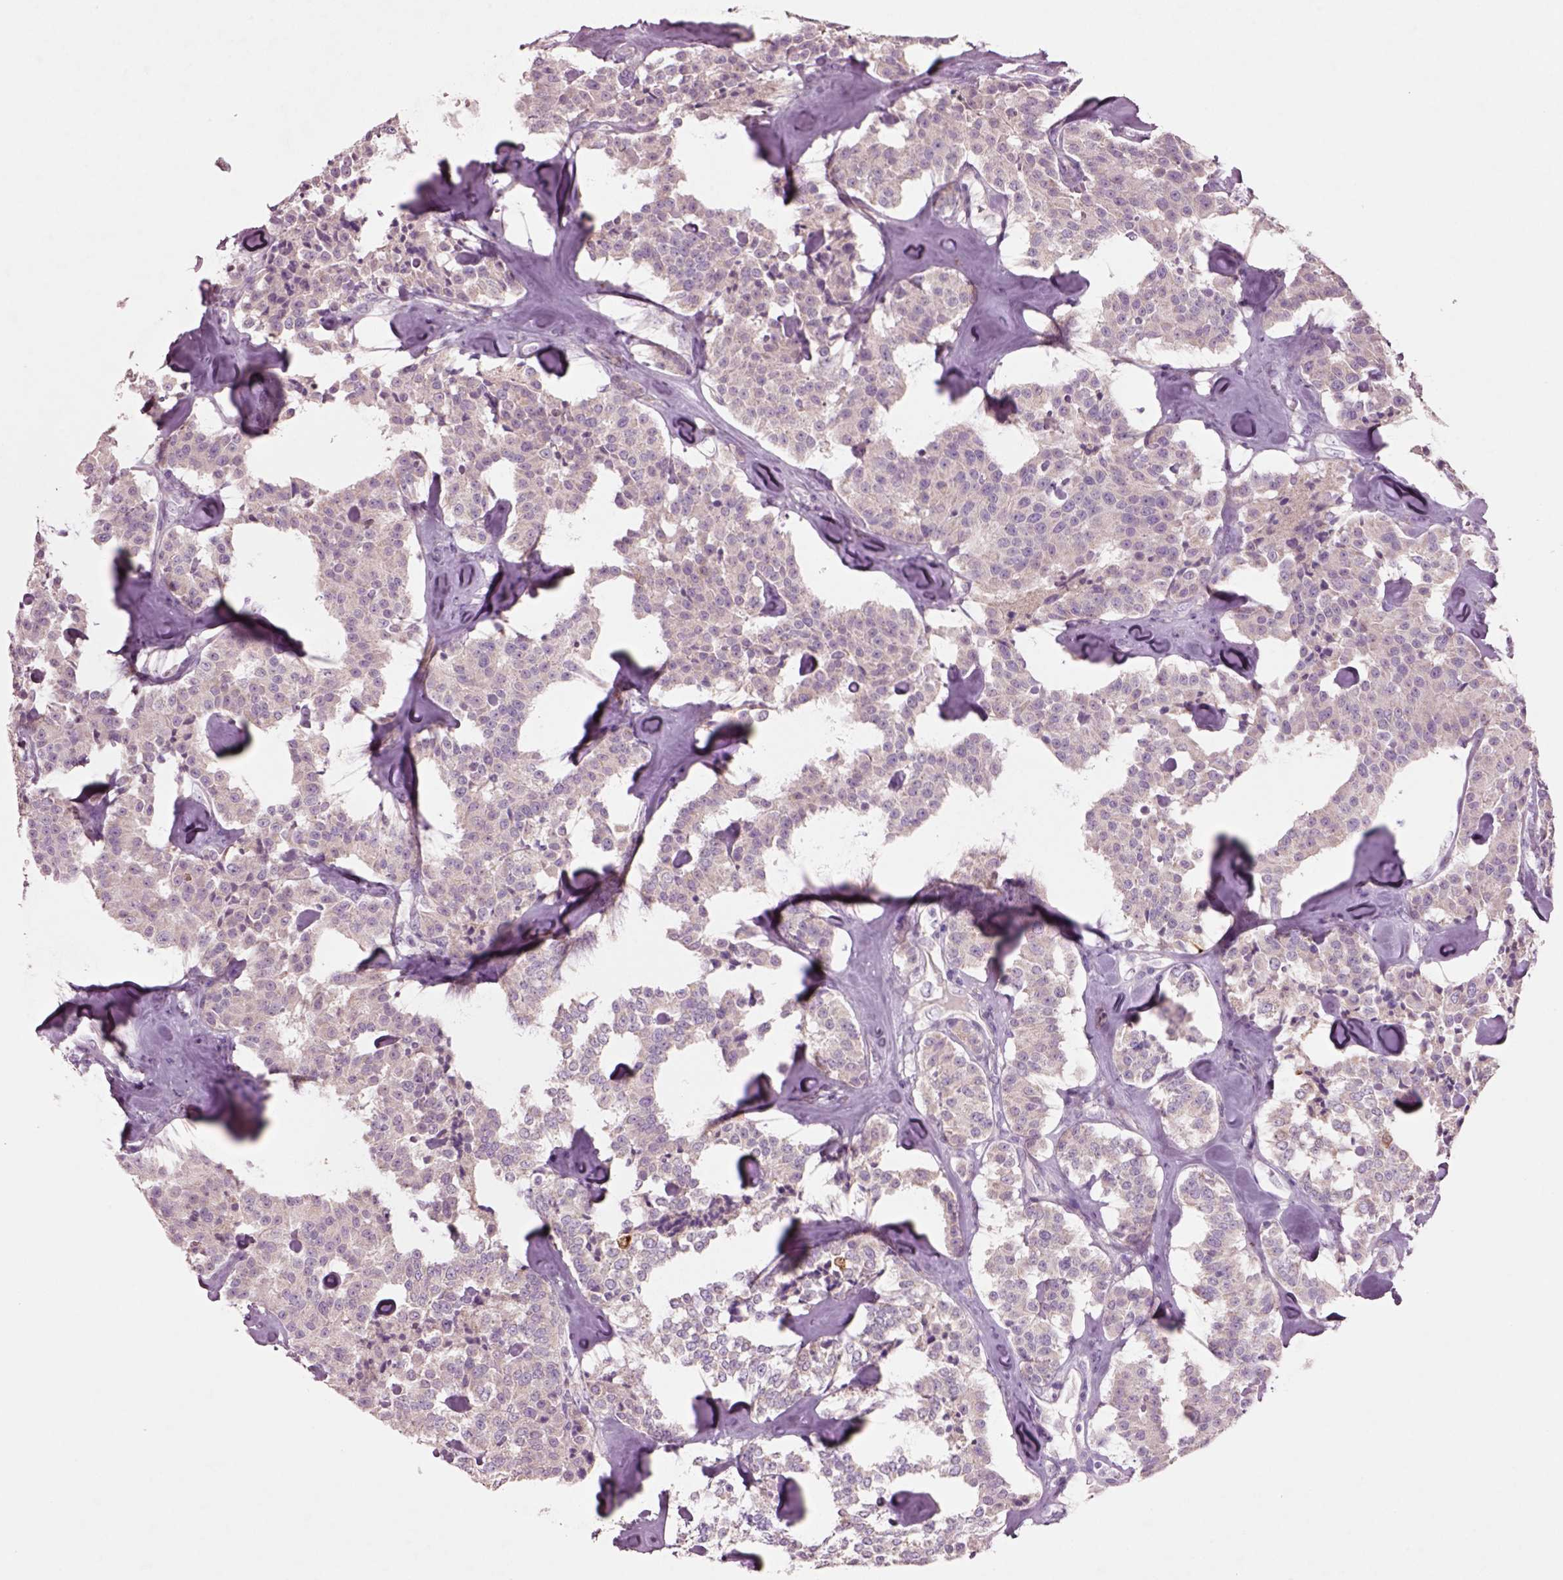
{"staining": {"intensity": "negative", "quantity": "none", "location": "none"}, "tissue": "carcinoid", "cell_type": "Tumor cells", "image_type": "cancer", "snomed": [{"axis": "morphology", "description": "Carcinoid, malignant, NOS"}, {"axis": "topography", "description": "Pancreas"}], "caption": "Tumor cells show no significant protein expression in carcinoid (malignant).", "gene": "PLPP7", "patient": {"sex": "male", "age": 41}}